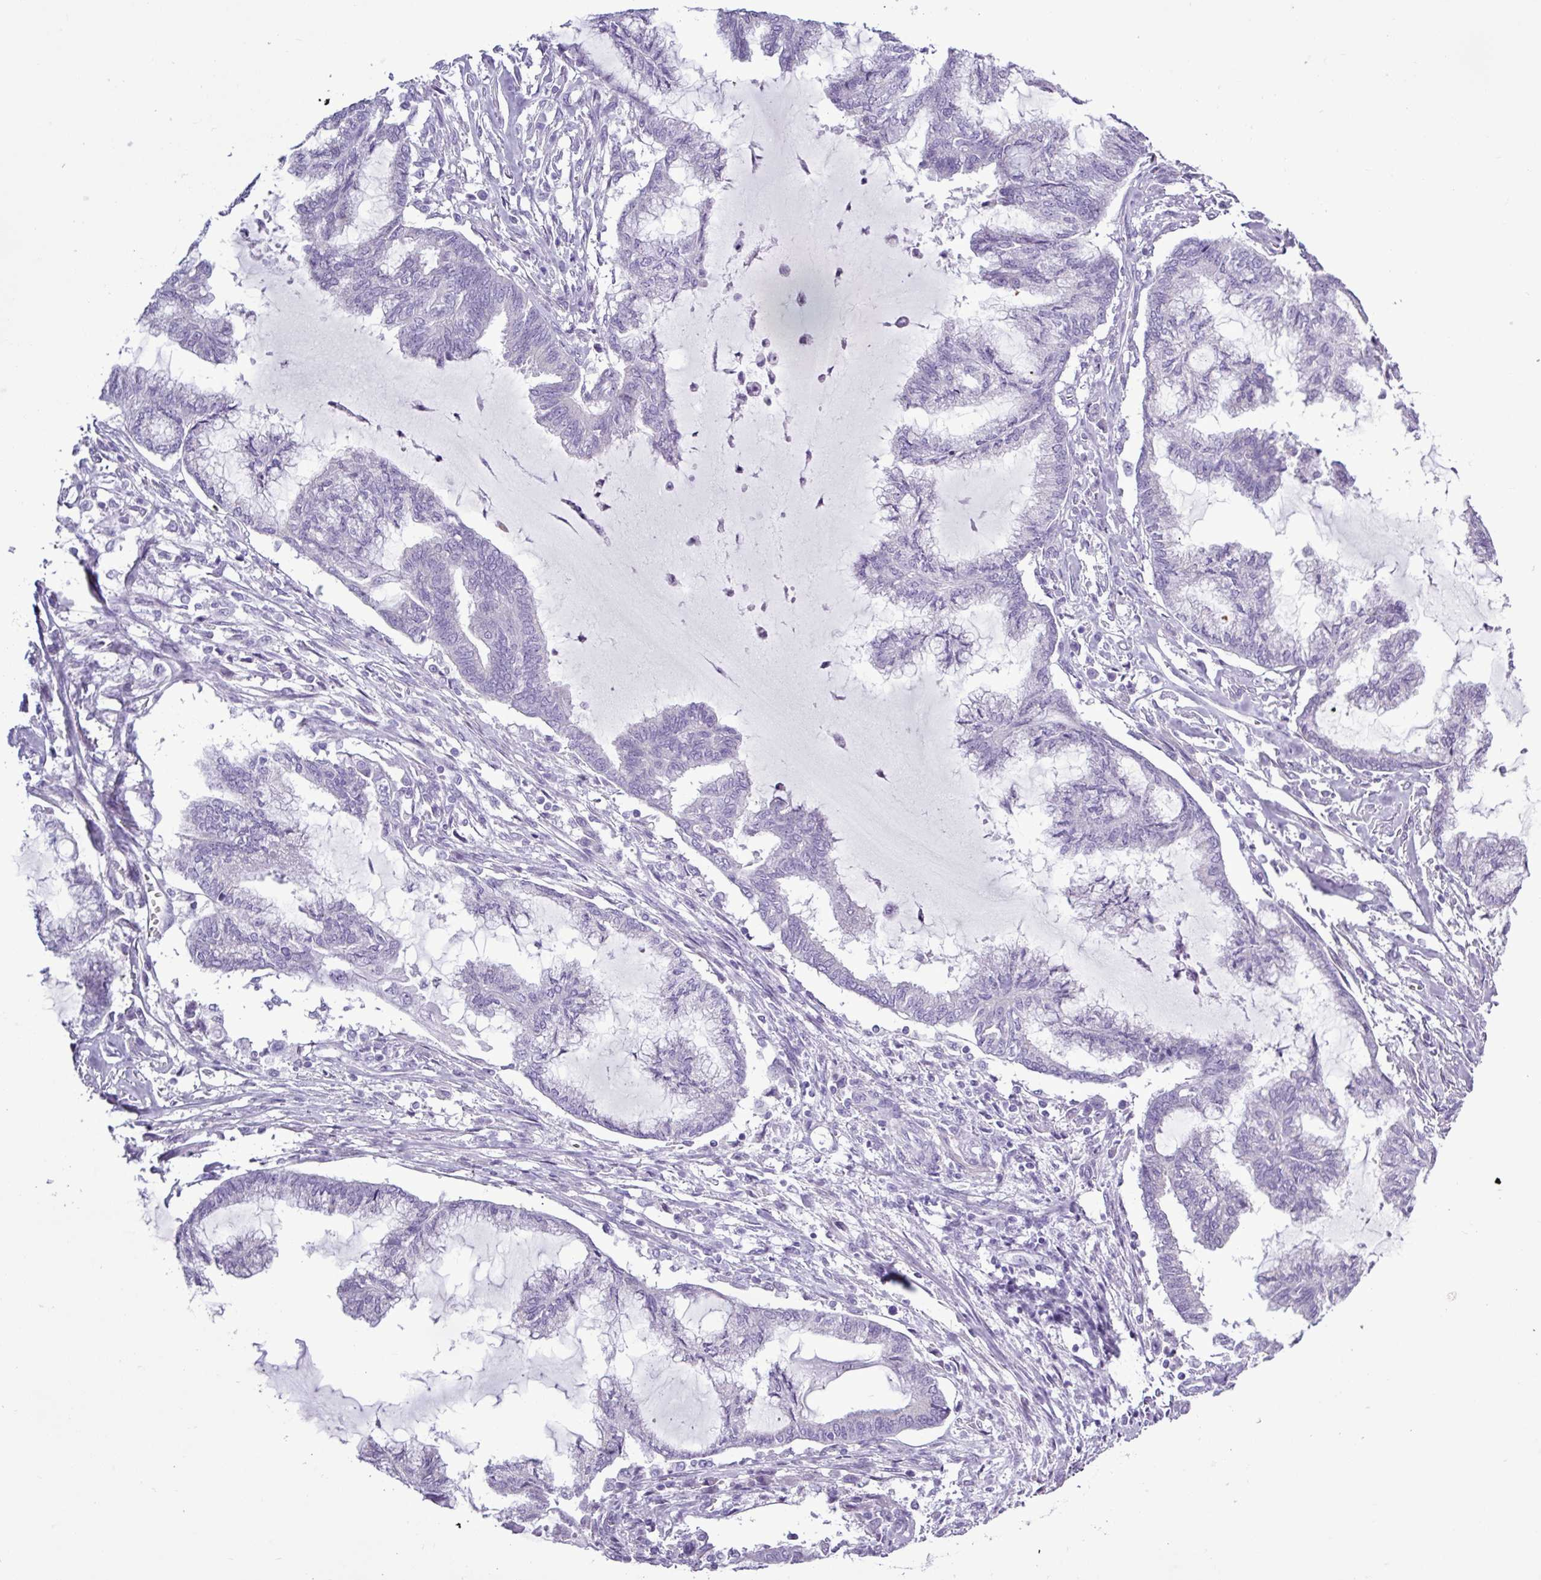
{"staining": {"intensity": "negative", "quantity": "none", "location": "none"}, "tissue": "endometrial cancer", "cell_type": "Tumor cells", "image_type": "cancer", "snomed": [{"axis": "morphology", "description": "Adenocarcinoma, NOS"}, {"axis": "topography", "description": "Endometrium"}], "caption": "The IHC micrograph has no significant expression in tumor cells of endometrial adenocarcinoma tissue. (DAB (3,3'-diaminobenzidine) immunohistochemistry, high magnification).", "gene": "ALDH3A1", "patient": {"sex": "female", "age": 86}}